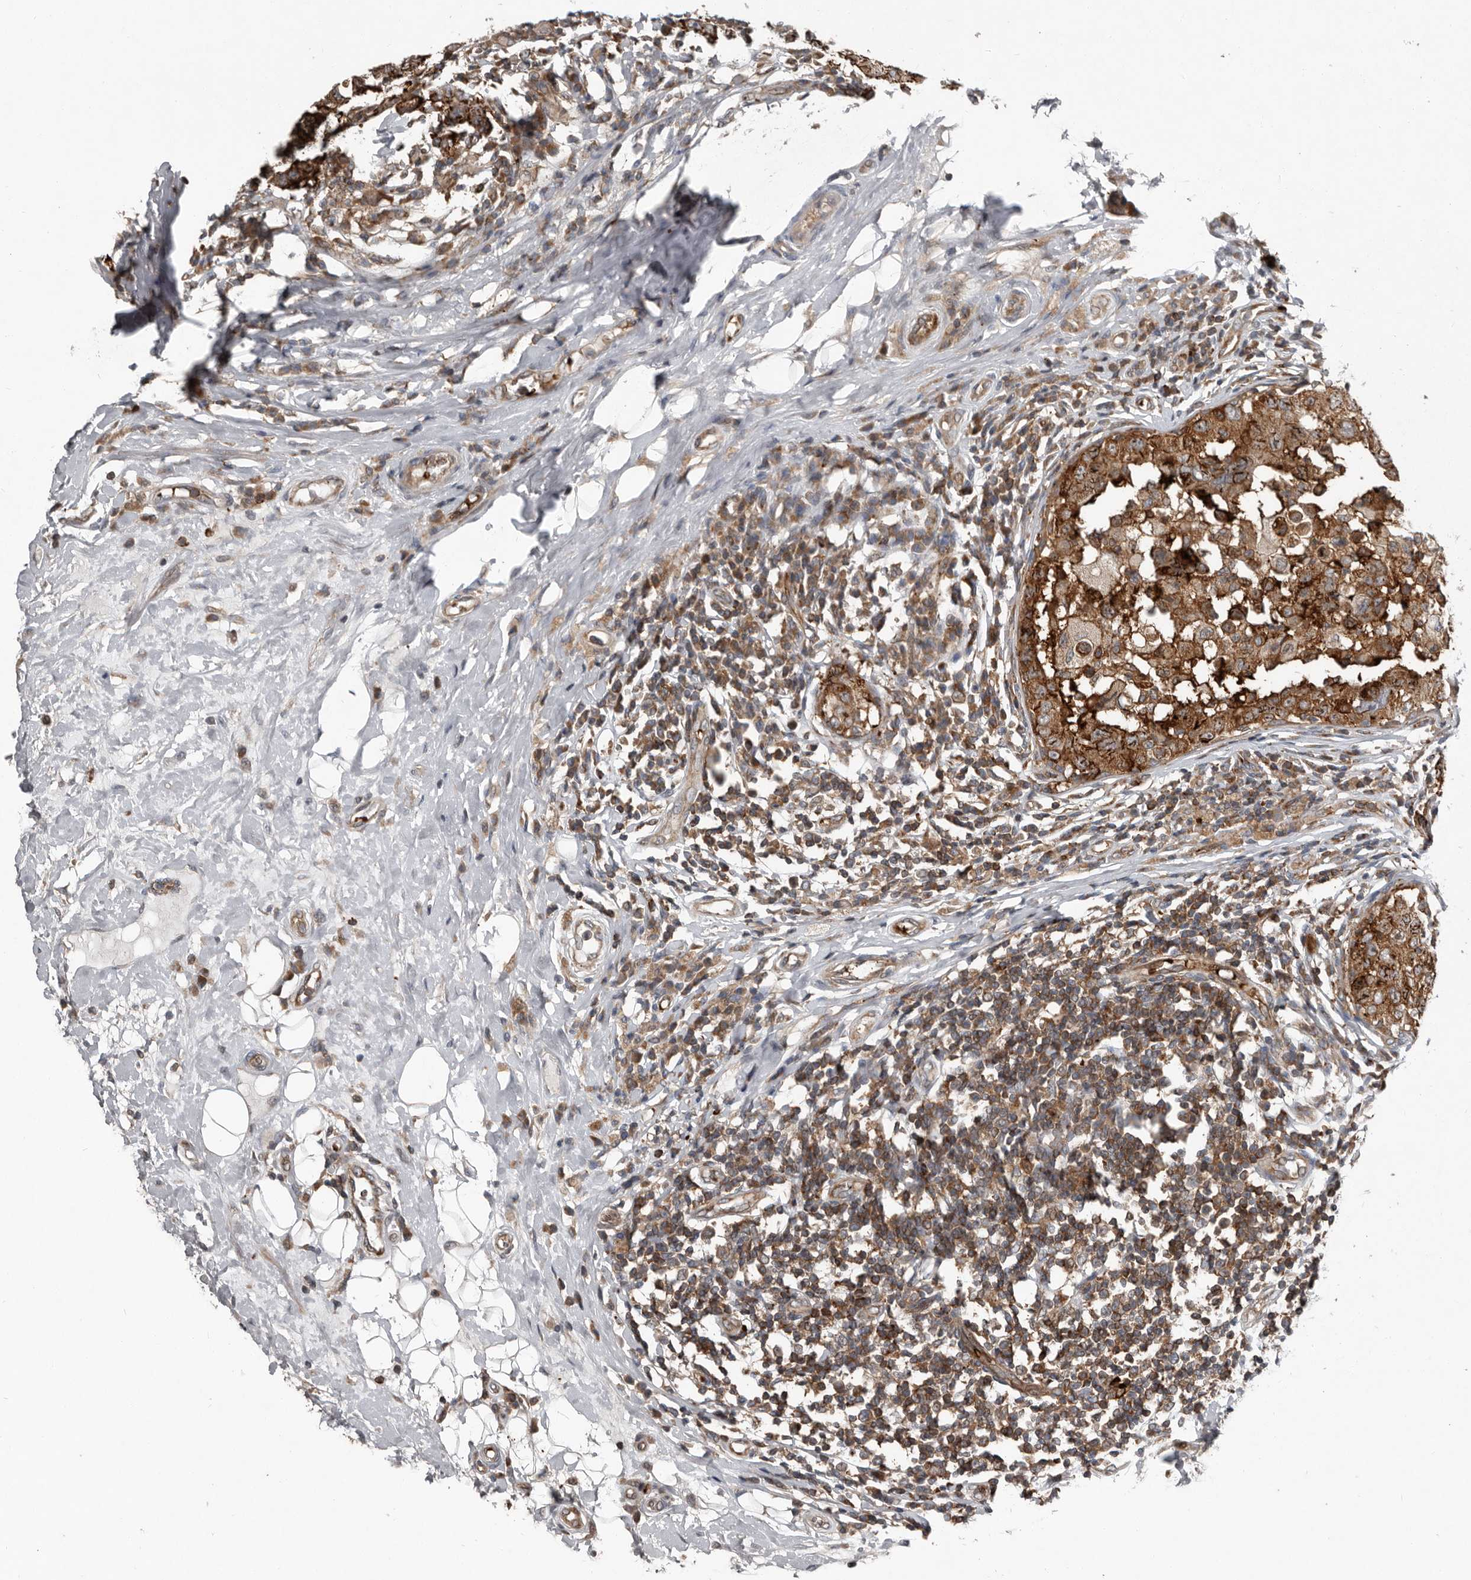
{"staining": {"intensity": "moderate", "quantity": ">75%", "location": "cytoplasmic/membranous,nuclear"}, "tissue": "breast cancer", "cell_type": "Tumor cells", "image_type": "cancer", "snomed": [{"axis": "morphology", "description": "Duct carcinoma"}, {"axis": "topography", "description": "Breast"}], "caption": "Breast cancer (infiltrating ductal carcinoma) tissue demonstrates moderate cytoplasmic/membranous and nuclear positivity in about >75% of tumor cells (DAB (3,3'-diaminobenzidine) IHC, brown staining for protein, blue staining for nuclei).", "gene": "FBXO31", "patient": {"sex": "female", "age": 27}}